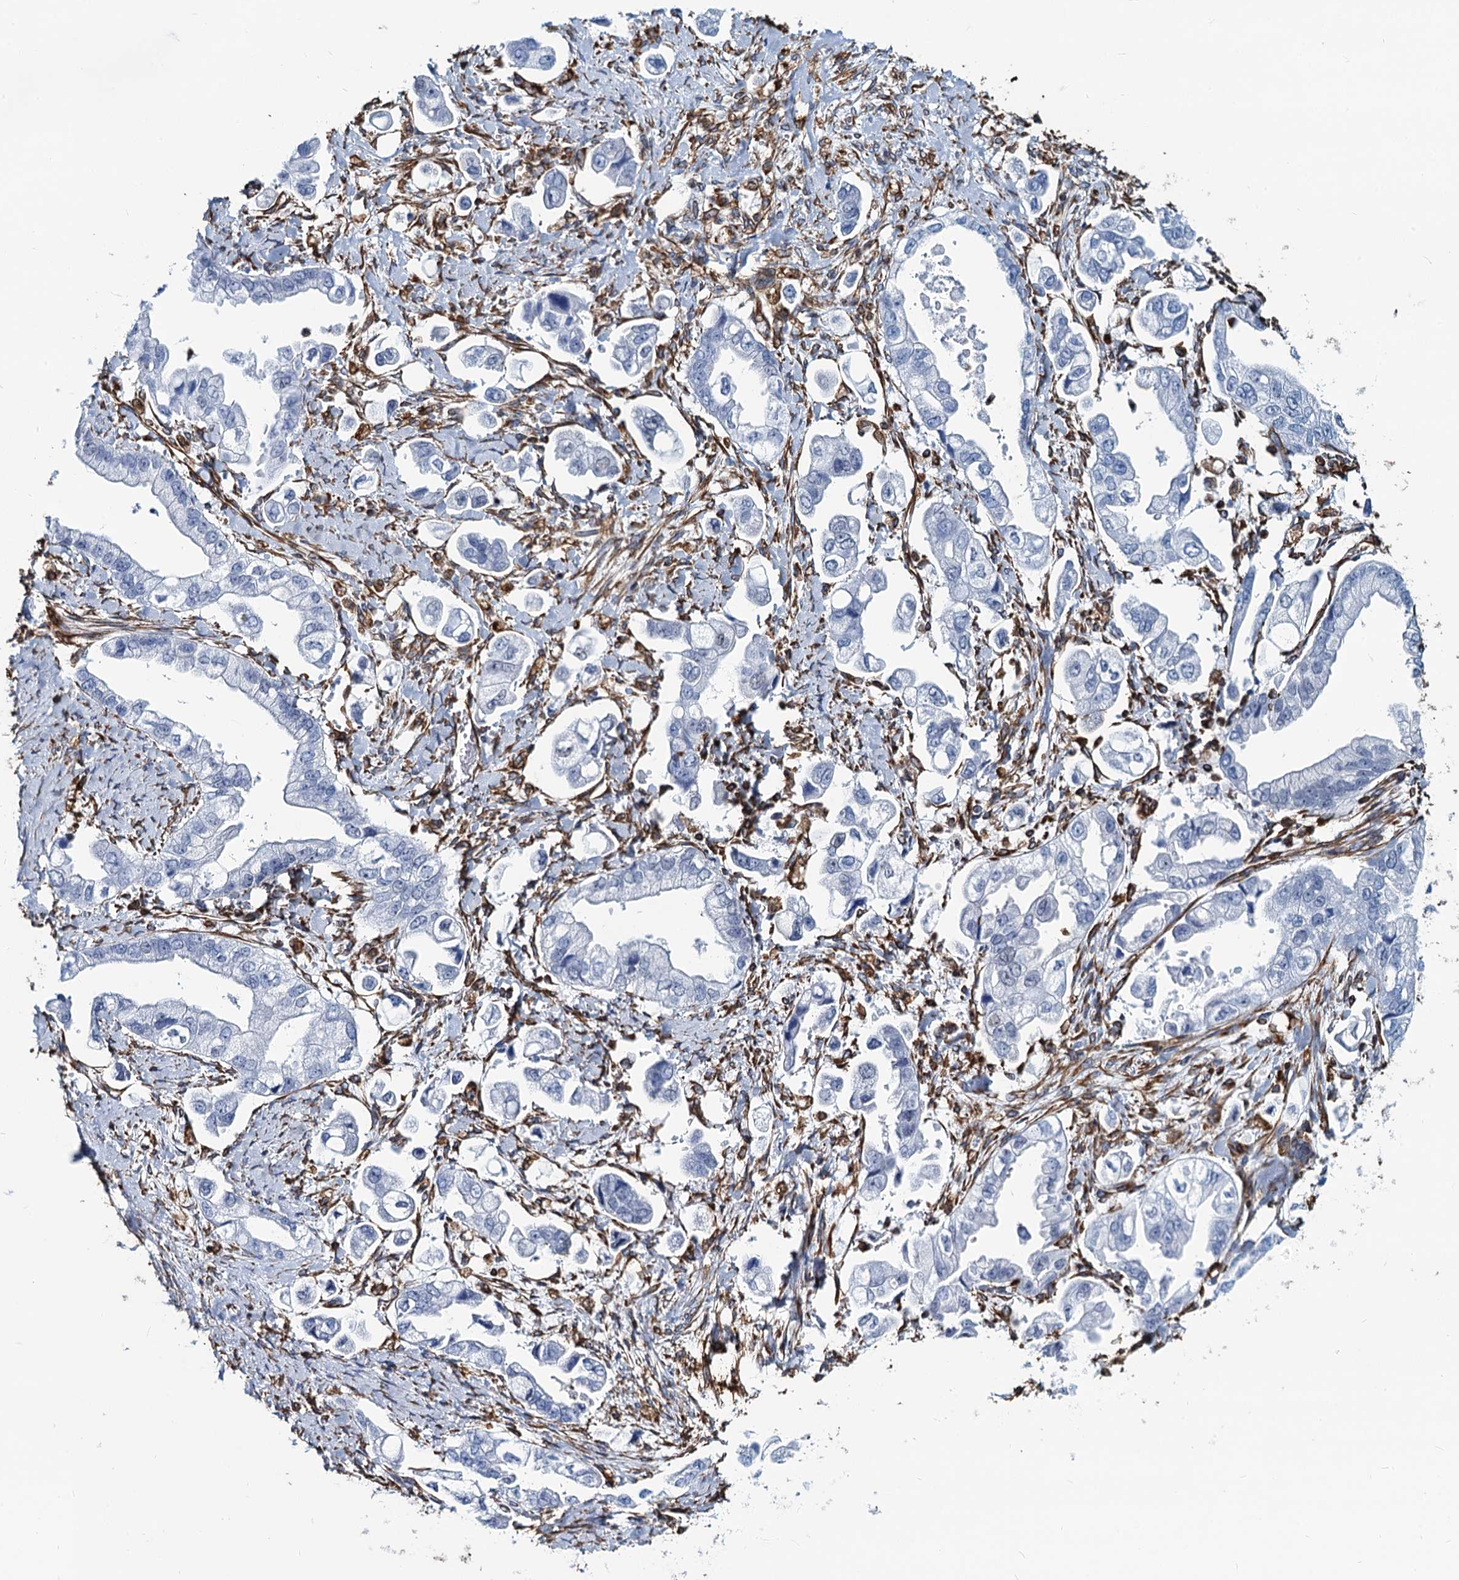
{"staining": {"intensity": "negative", "quantity": "none", "location": "none"}, "tissue": "stomach cancer", "cell_type": "Tumor cells", "image_type": "cancer", "snomed": [{"axis": "morphology", "description": "Adenocarcinoma, NOS"}, {"axis": "topography", "description": "Stomach"}], "caption": "This is an immunohistochemistry (IHC) histopathology image of human stomach adenocarcinoma. There is no staining in tumor cells.", "gene": "PGM2", "patient": {"sex": "male", "age": 62}}